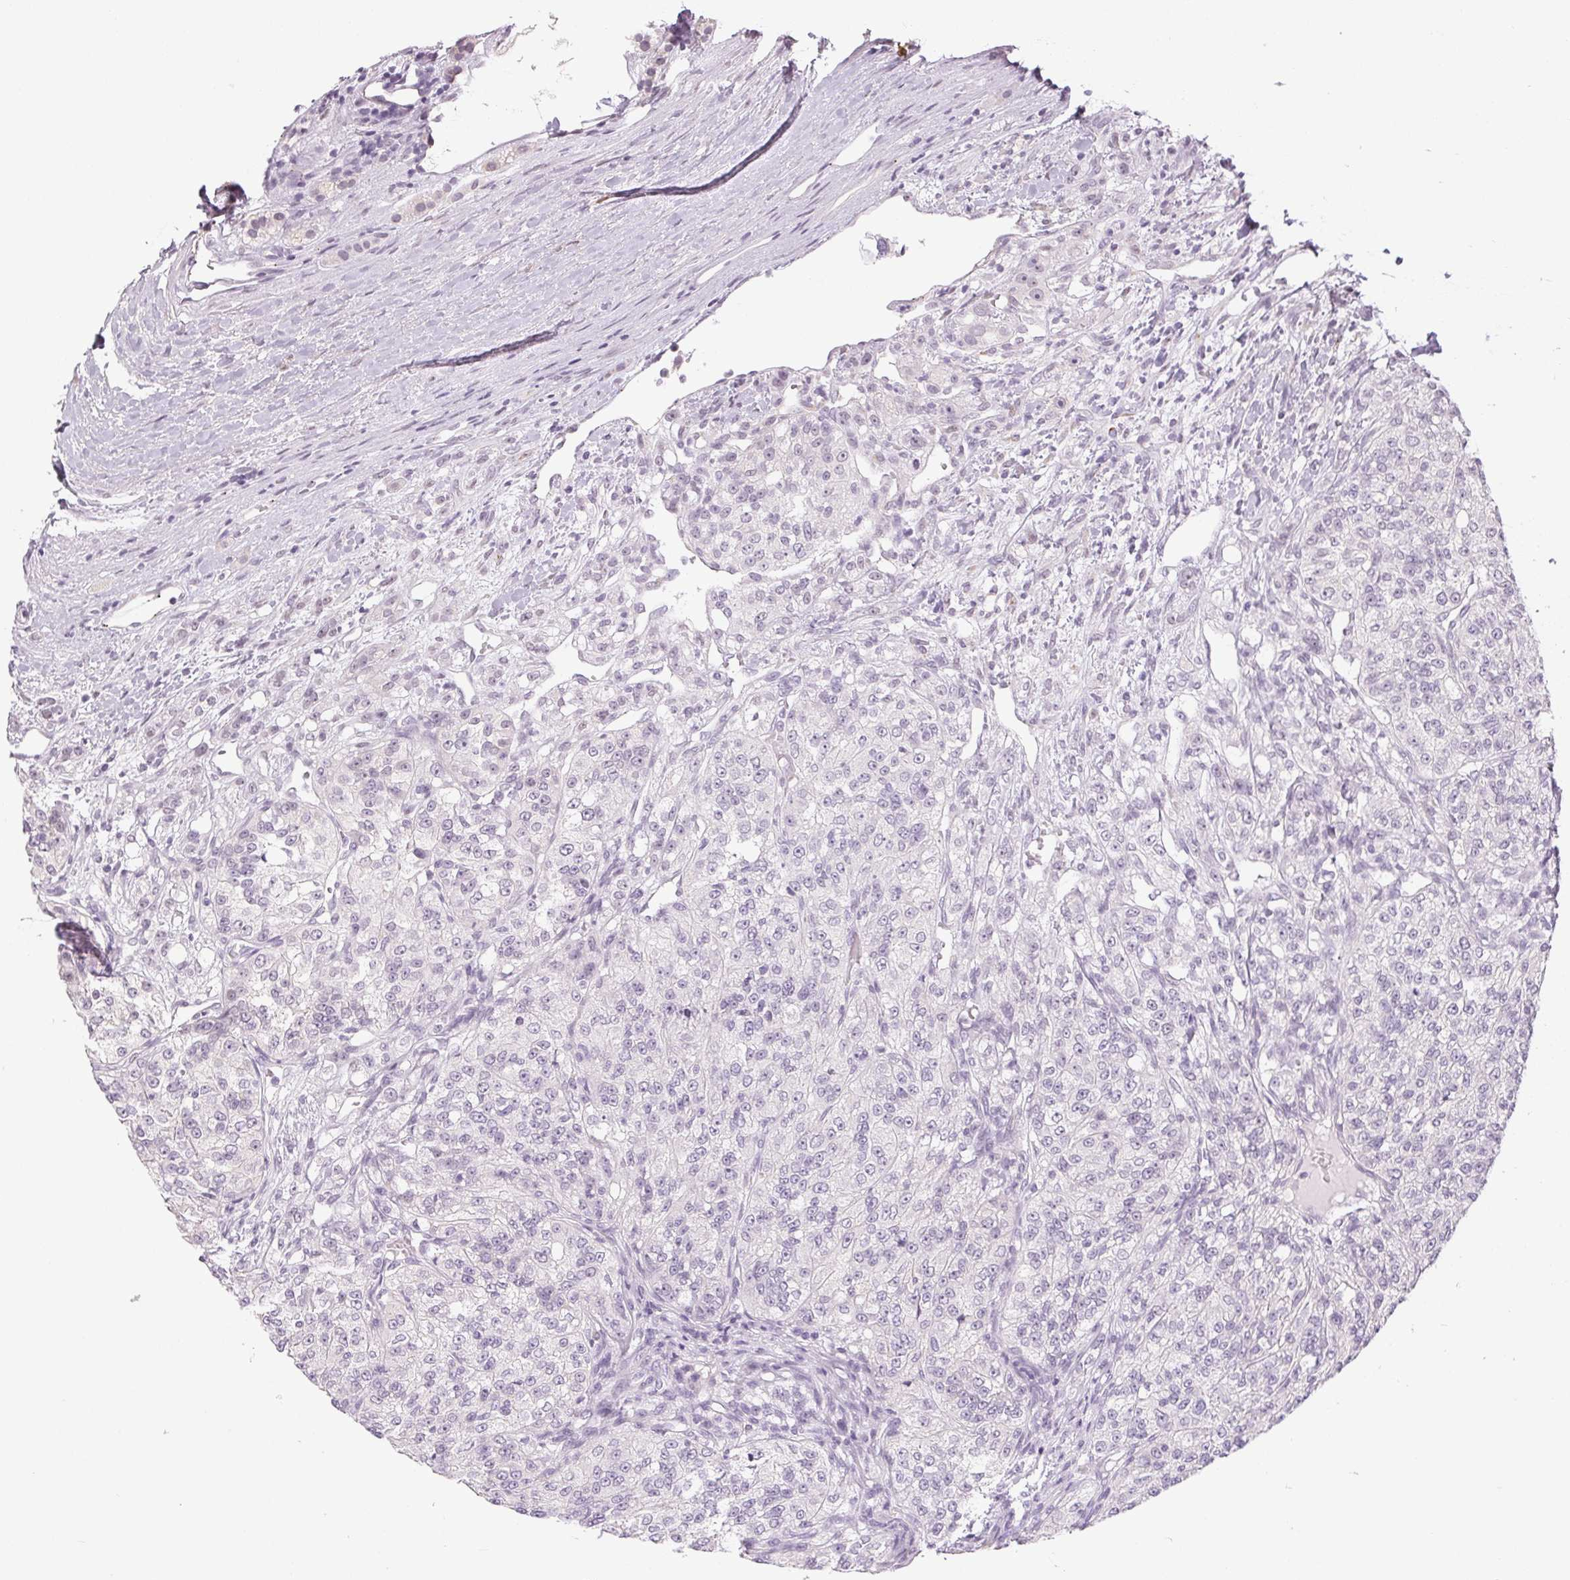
{"staining": {"intensity": "negative", "quantity": "none", "location": "none"}, "tissue": "renal cancer", "cell_type": "Tumor cells", "image_type": "cancer", "snomed": [{"axis": "morphology", "description": "Adenocarcinoma, NOS"}, {"axis": "topography", "description": "Kidney"}], "caption": "An IHC histopathology image of renal cancer is shown. There is no staining in tumor cells of renal cancer.", "gene": "DNAJC6", "patient": {"sex": "female", "age": 63}}